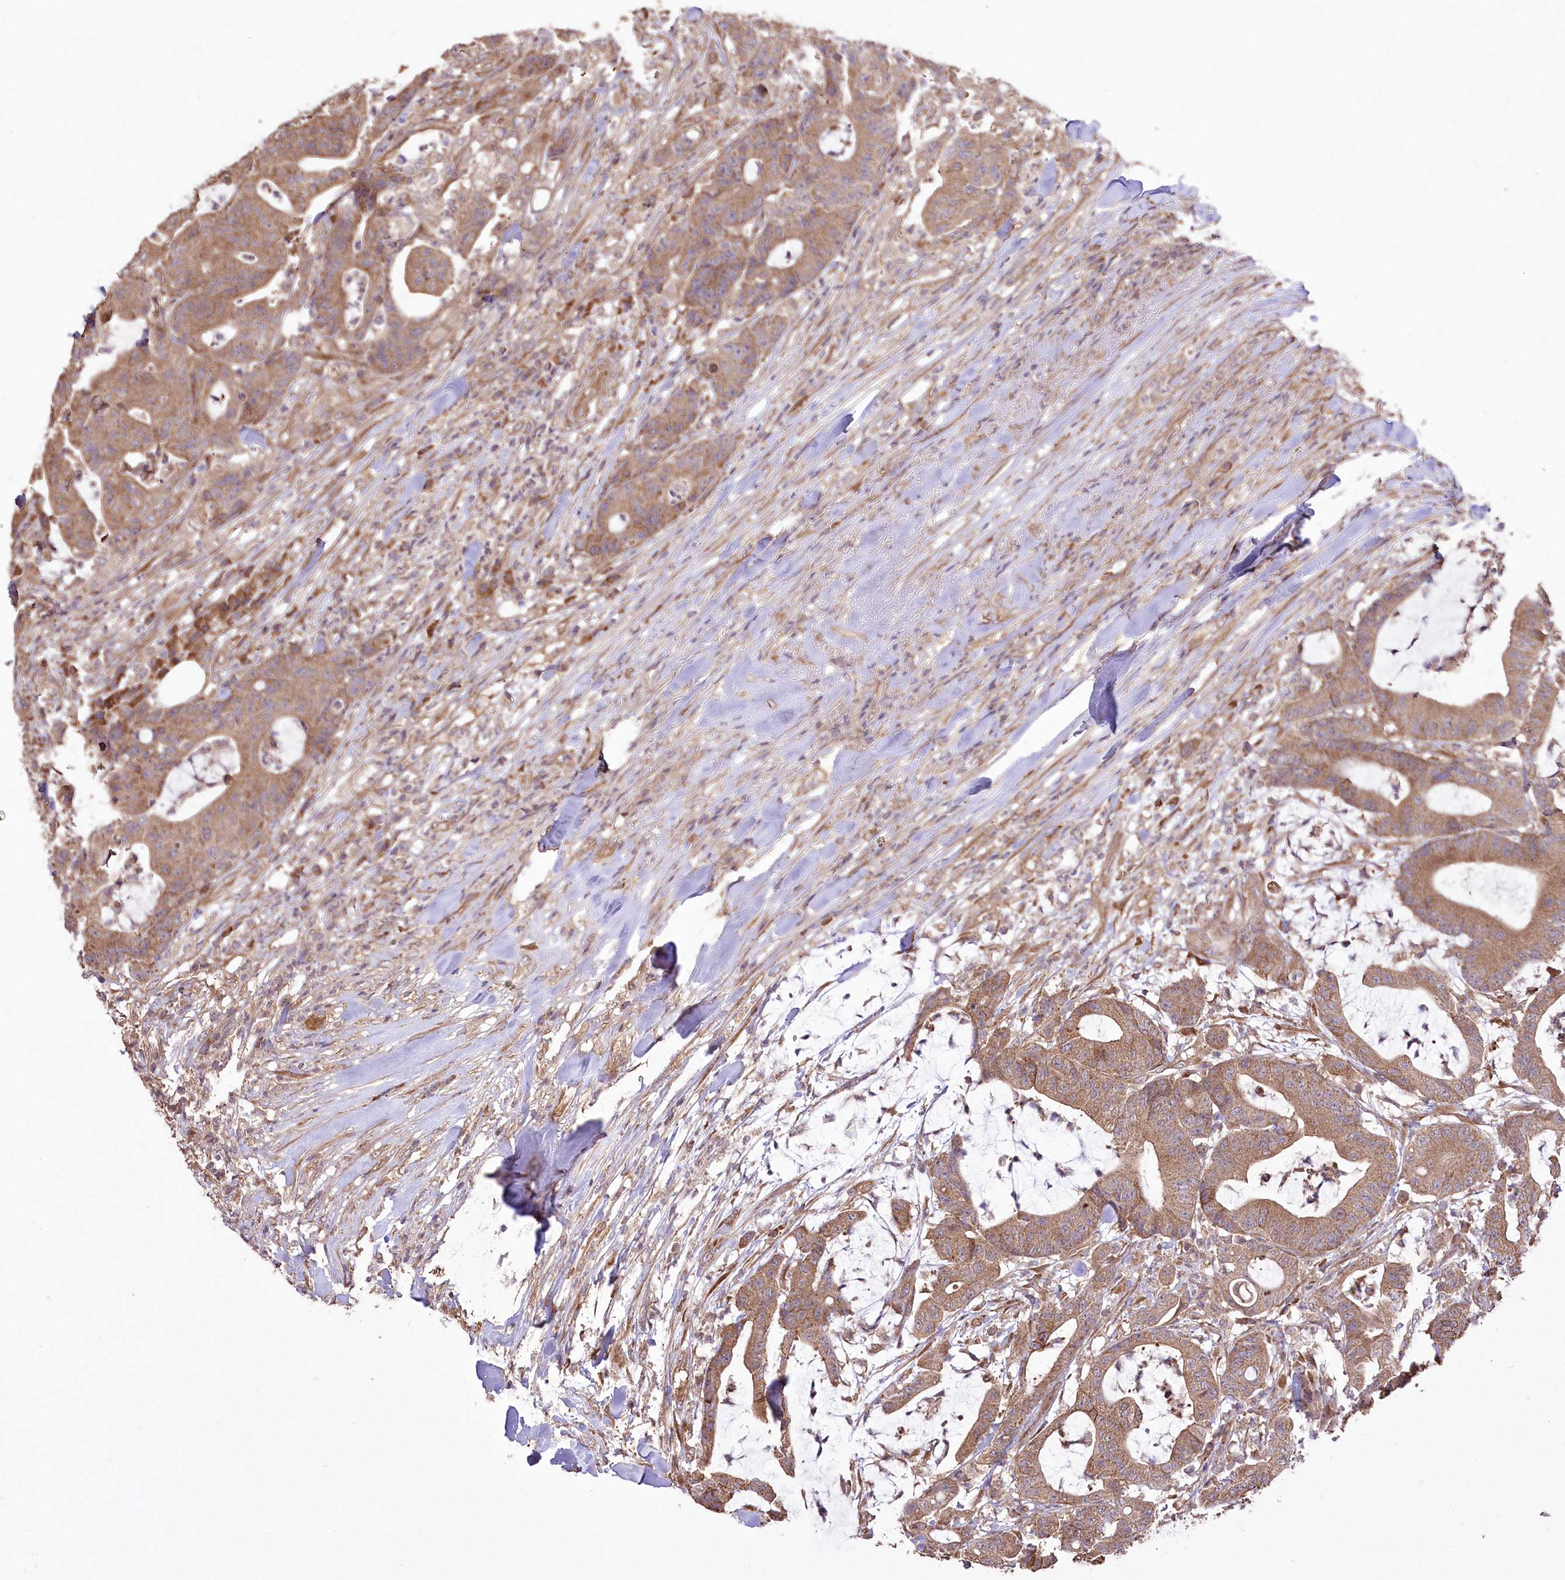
{"staining": {"intensity": "moderate", "quantity": ">75%", "location": "cytoplasmic/membranous"}, "tissue": "colorectal cancer", "cell_type": "Tumor cells", "image_type": "cancer", "snomed": [{"axis": "morphology", "description": "Adenocarcinoma, NOS"}, {"axis": "topography", "description": "Colon"}], "caption": "An immunohistochemistry (IHC) image of neoplastic tissue is shown. Protein staining in brown highlights moderate cytoplasmic/membranous positivity in adenocarcinoma (colorectal) within tumor cells.", "gene": "PRSS53", "patient": {"sex": "female", "age": 84}}